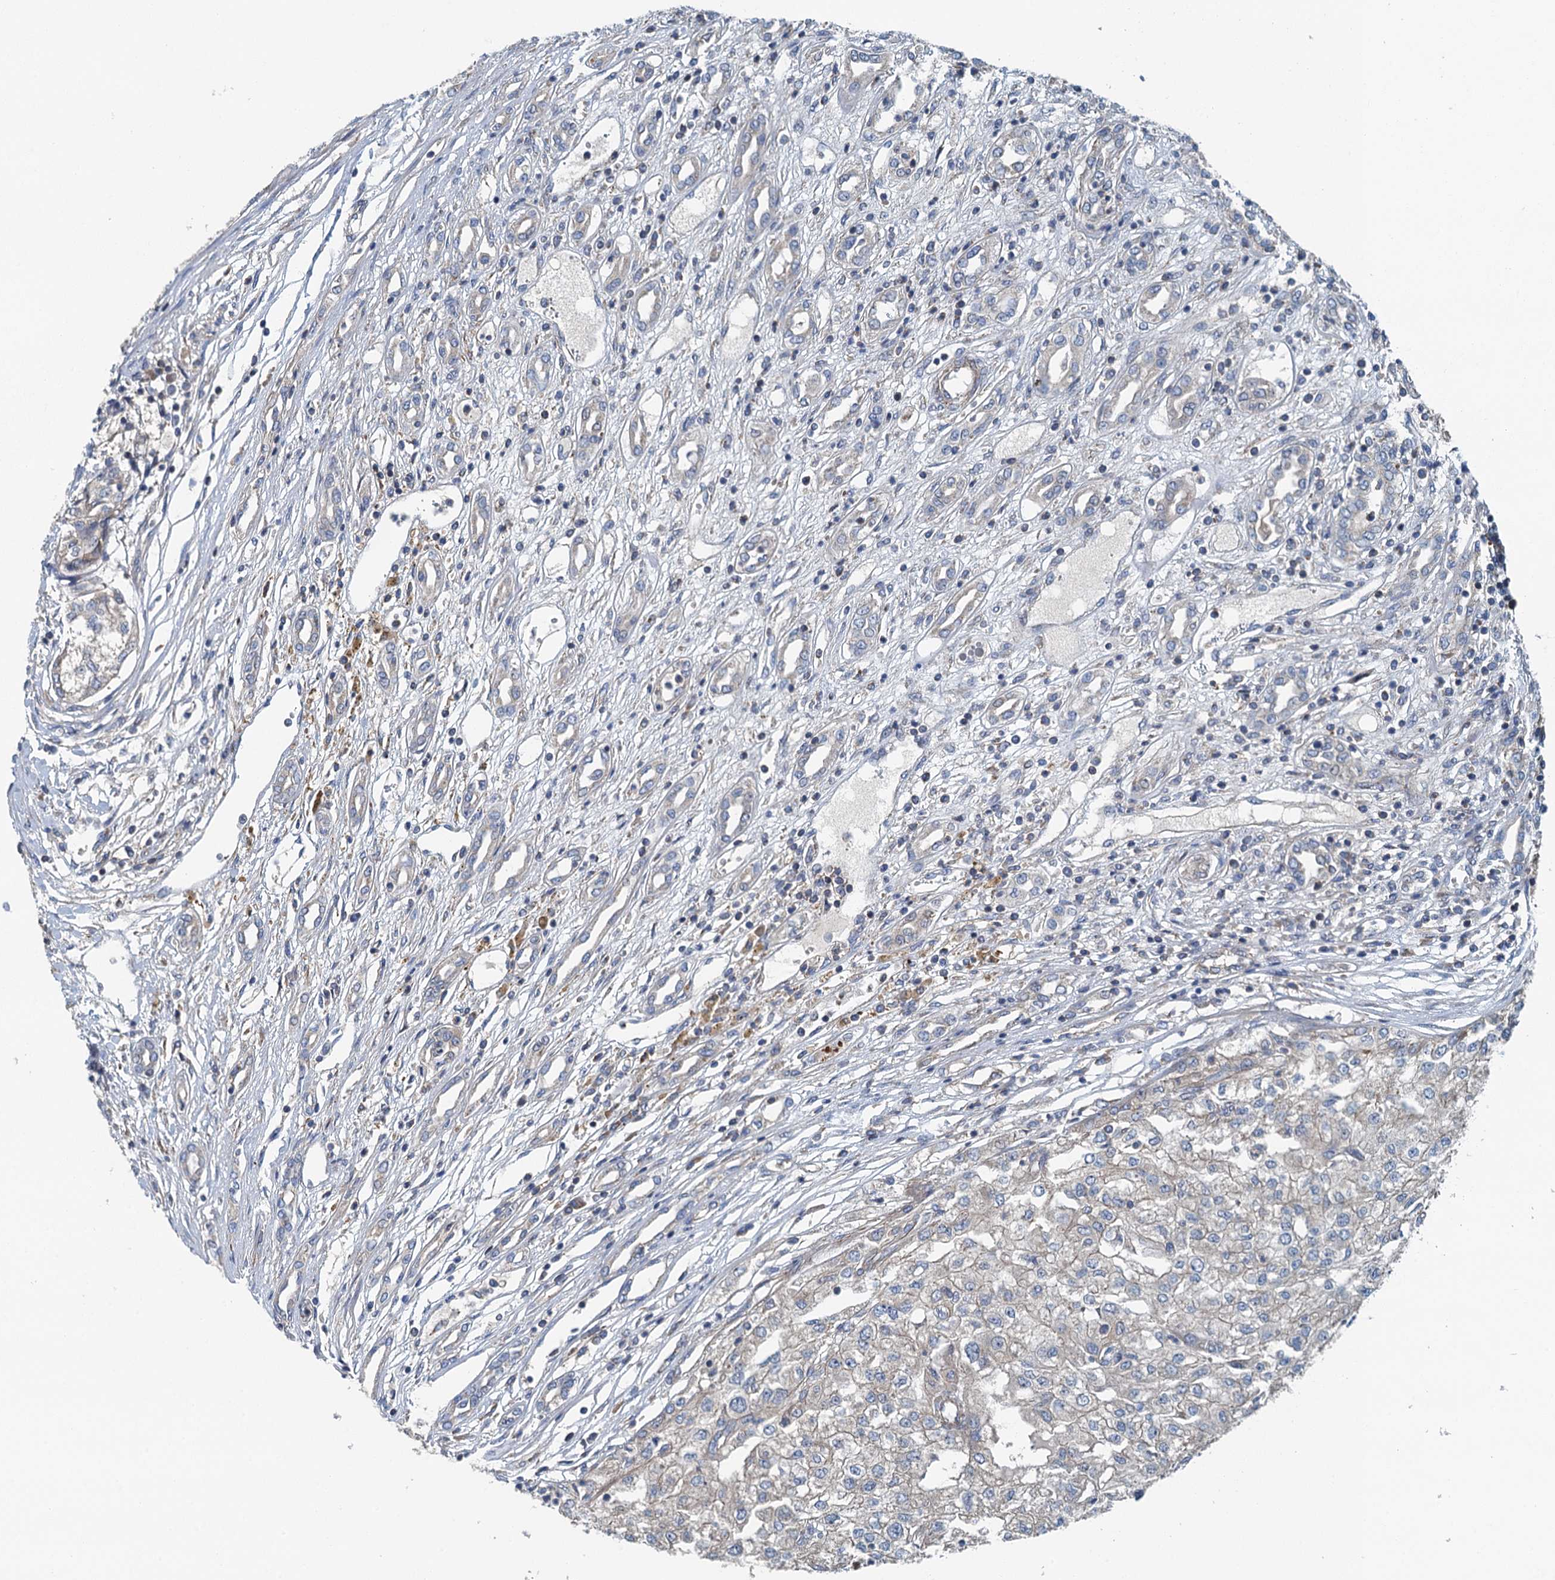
{"staining": {"intensity": "negative", "quantity": "none", "location": "none"}, "tissue": "renal cancer", "cell_type": "Tumor cells", "image_type": "cancer", "snomed": [{"axis": "morphology", "description": "Adenocarcinoma, NOS"}, {"axis": "topography", "description": "Kidney"}], "caption": "Immunohistochemical staining of renal cancer (adenocarcinoma) reveals no significant positivity in tumor cells.", "gene": "PPP1R14D", "patient": {"sex": "female", "age": 54}}